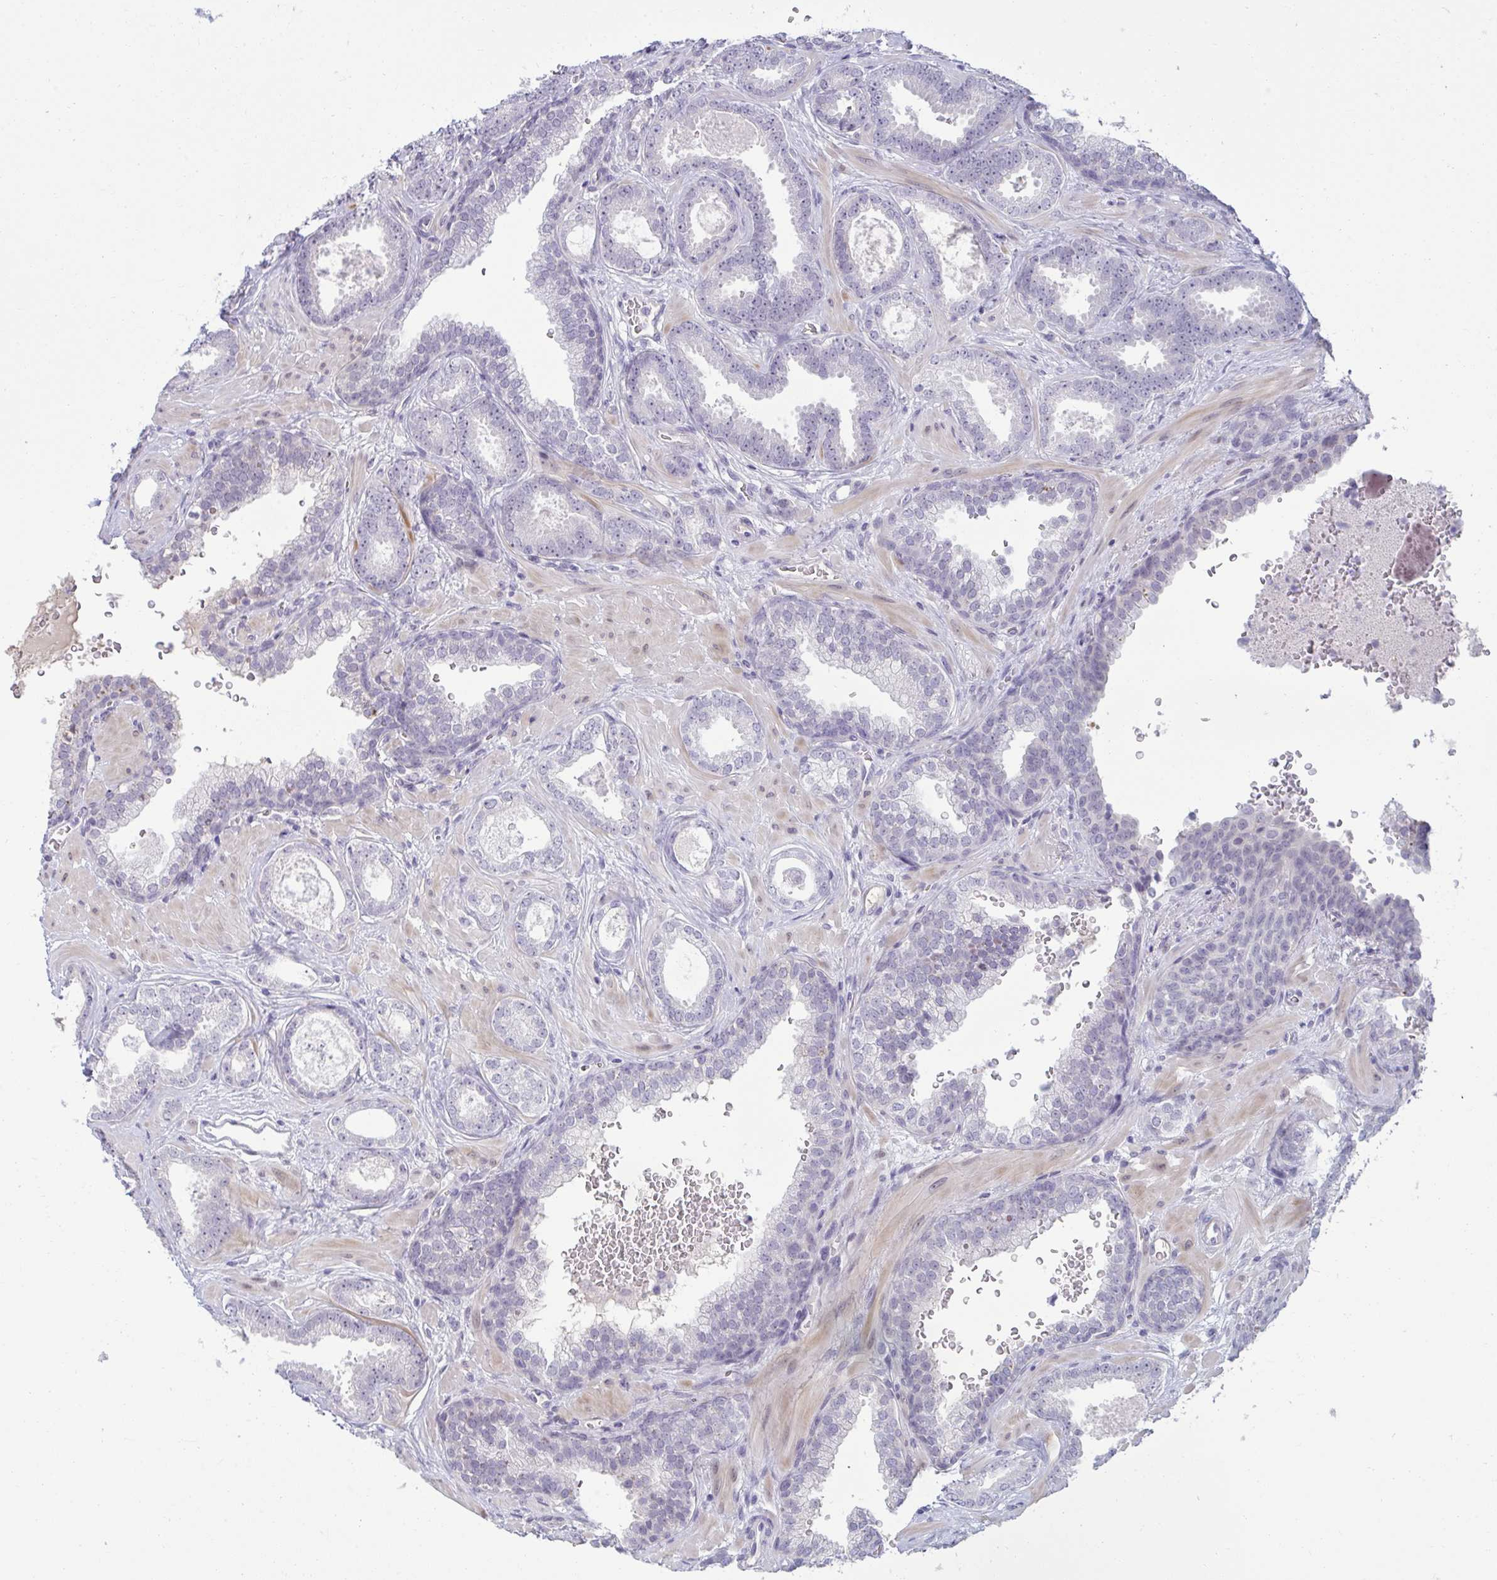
{"staining": {"intensity": "negative", "quantity": "none", "location": "none"}, "tissue": "prostate cancer", "cell_type": "Tumor cells", "image_type": "cancer", "snomed": [{"axis": "morphology", "description": "Adenocarcinoma, High grade"}, {"axis": "topography", "description": "Prostate"}], "caption": "The IHC image has no significant staining in tumor cells of prostate high-grade adenocarcinoma tissue. (Brightfield microscopy of DAB IHC at high magnification).", "gene": "RNASEH1", "patient": {"sex": "male", "age": 58}}